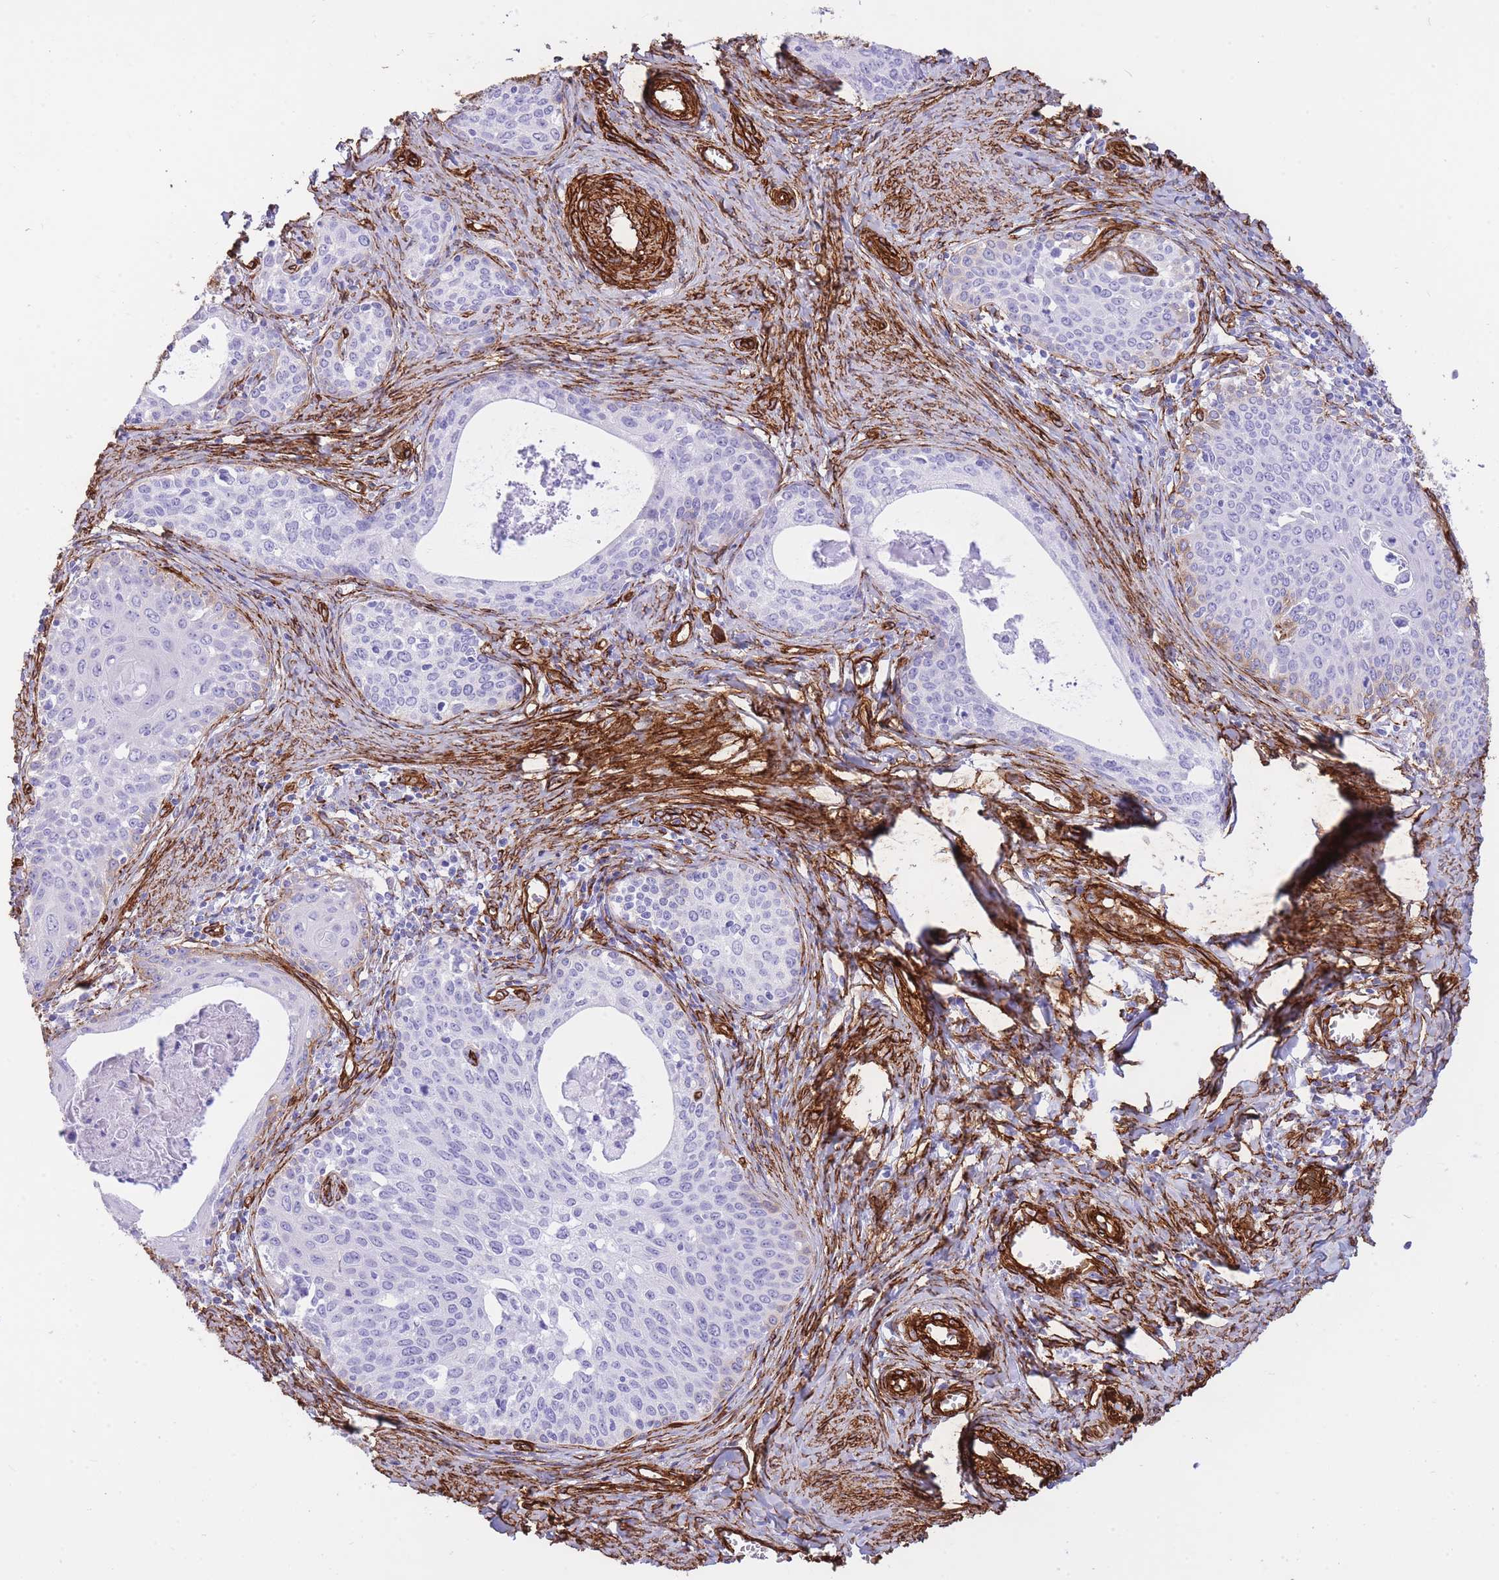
{"staining": {"intensity": "negative", "quantity": "none", "location": "none"}, "tissue": "cervical cancer", "cell_type": "Tumor cells", "image_type": "cancer", "snomed": [{"axis": "morphology", "description": "Squamous cell carcinoma, NOS"}, {"axis": "morphology", "description": "Adenocarcinoma, NOS"}, {"axis": "topography", "description": "Cervix"}], "caption": "Protein analysis of cervical cancer shows no significant staining in tumor cells.", "gene": "CAVIN1", "patient": {"sex": "female", "age": 52}}